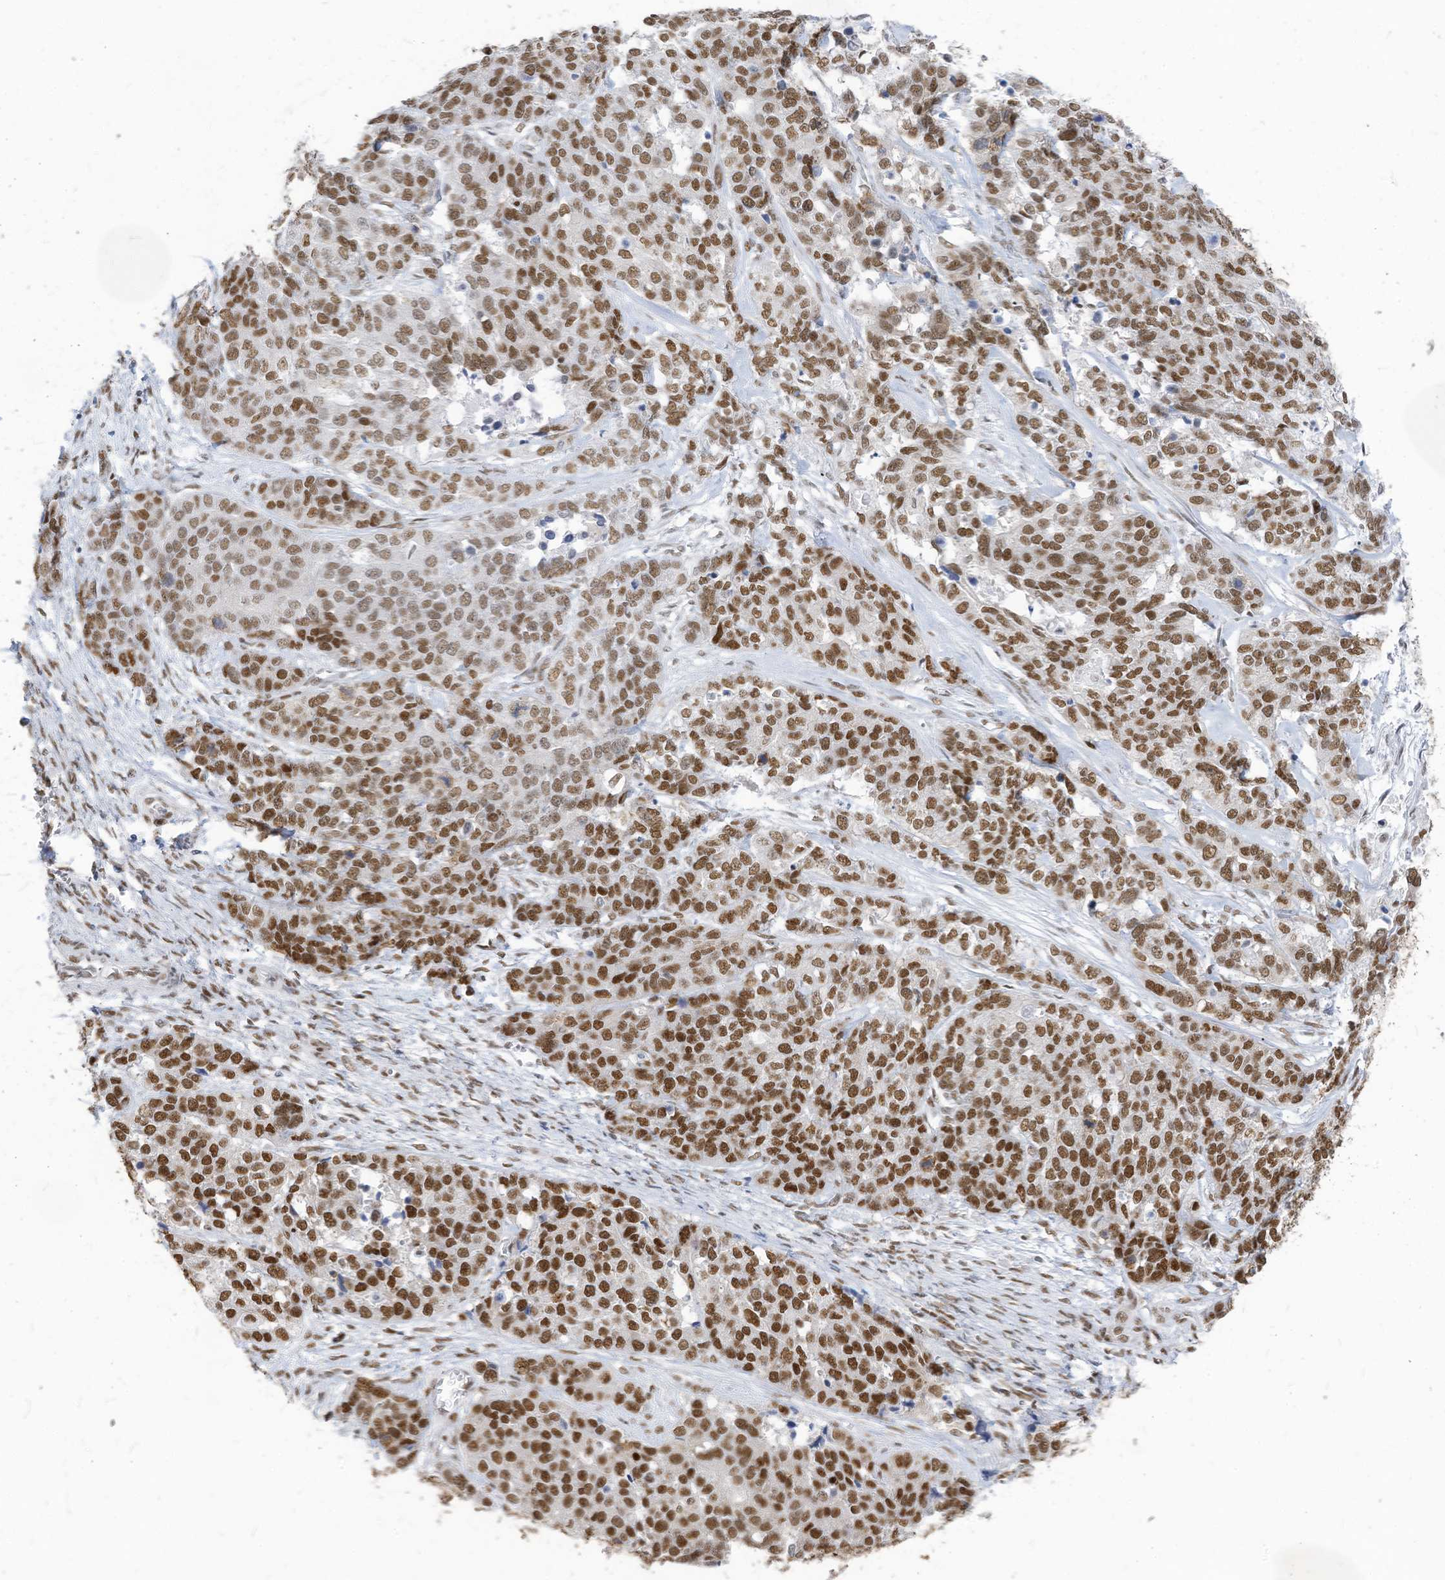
{"staining": {"intensity": "moderate", "quantity": ">75%", "location": "nuclear"}, "tissue": "ovarian cancer", "cell_type": "Tumor cells", "image_type": "cancer", "snomed": [{"axis": "morphology", "description": "Cystadenocarcinoma, serous, NOS"}, {"axis": "topography", "description": "Ovary"}], "caption": "This micrograph reveals ovarian cancer (serous cystadenocarcinoma) stained with immunohistochemistry (IHC) to label a protein in brown. The nuclear of tumor cells show moderate positivity for the protein. Nuclei are counter-stained blue.", "gene": "KHSRP", "patient": {"sex": "female", "age": 44}}